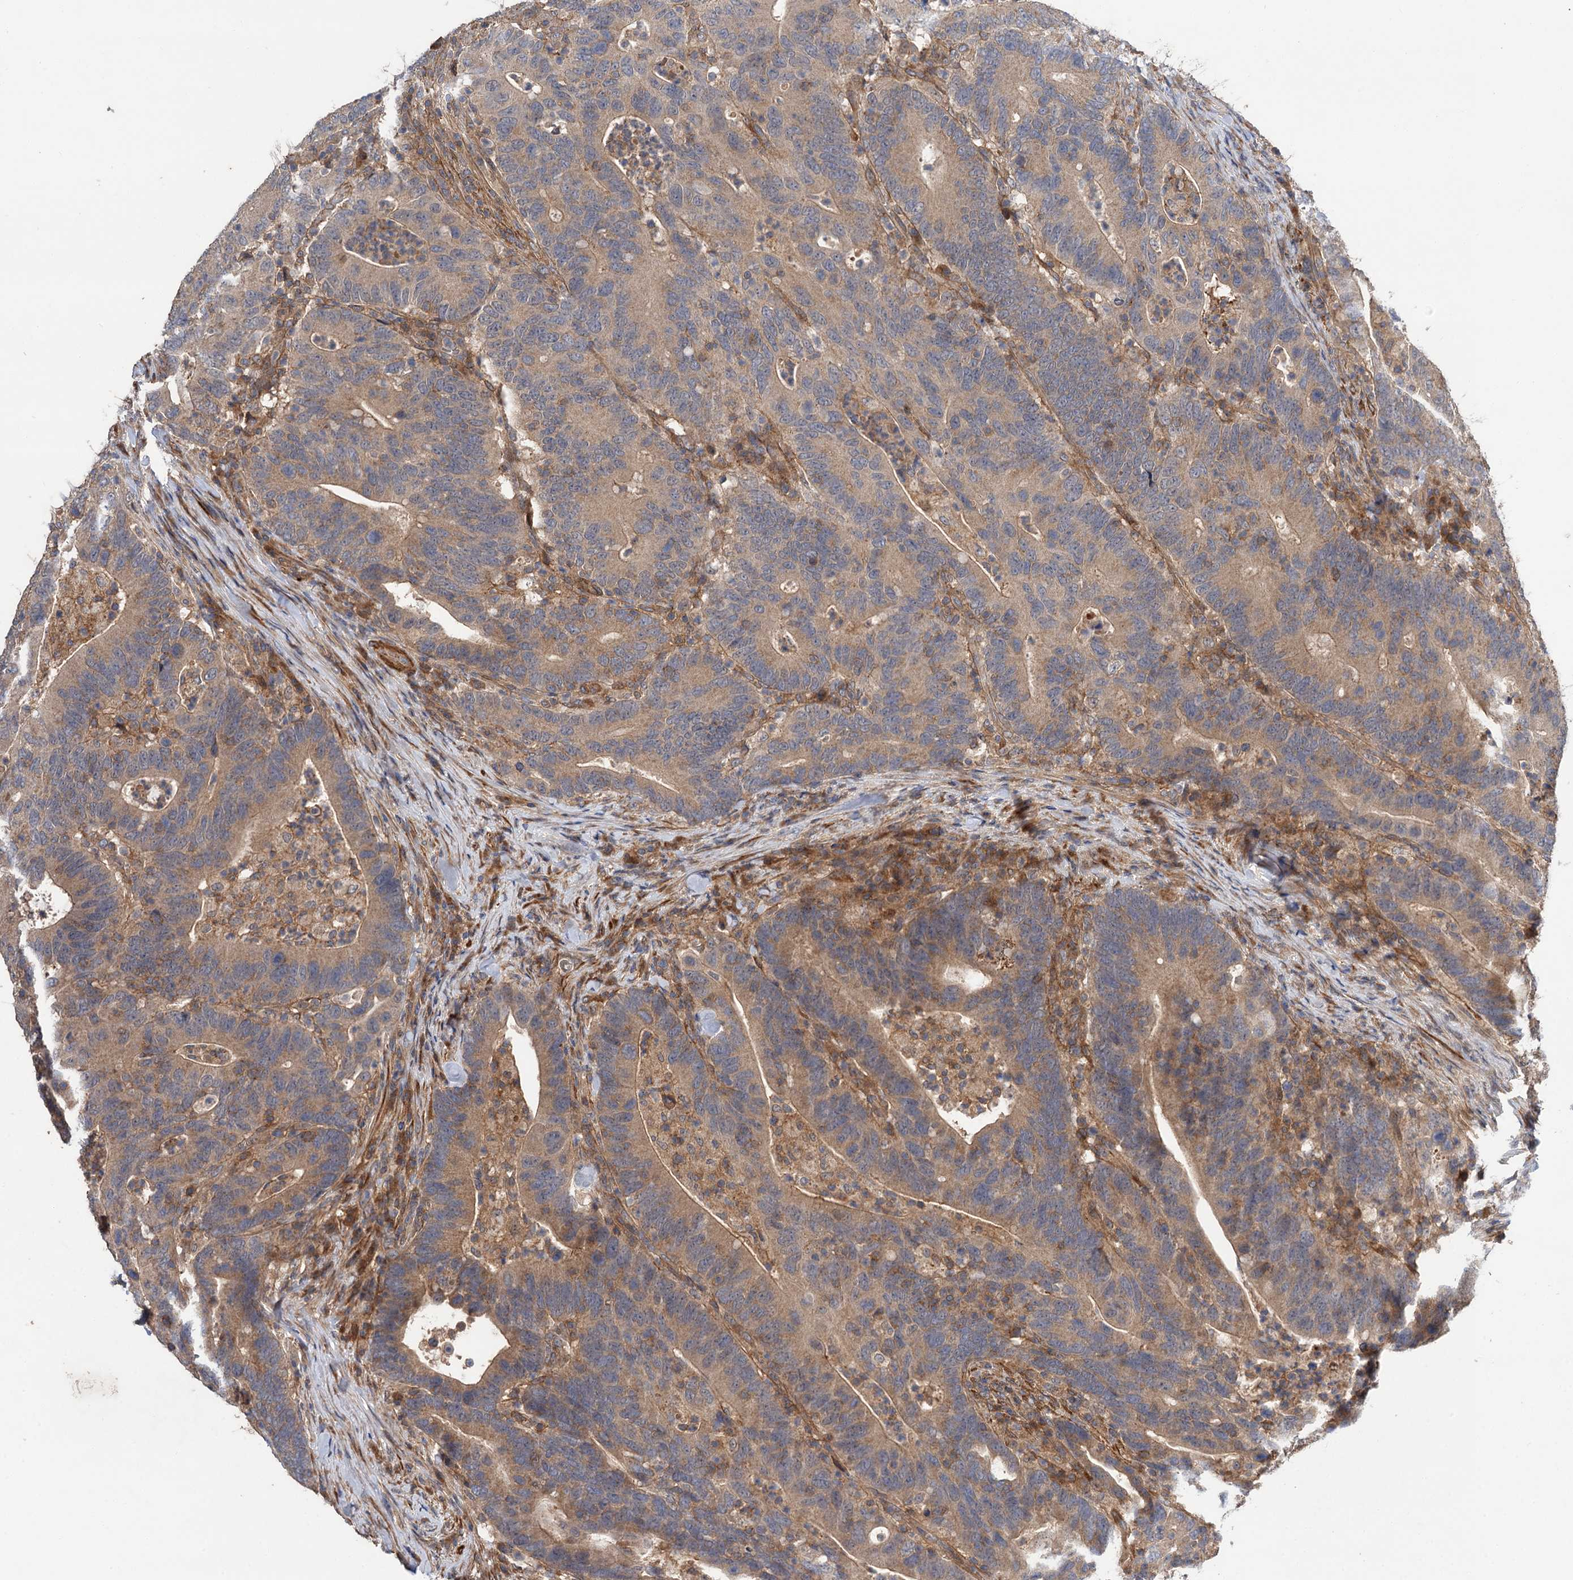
{"staining": {"intensity": "moderate", "quantity": ">75%", "location": "cytoplasmic/membranous"}, "tissue": "colorectal cancer", "cell_type": "Tumor cells", "image_type": "cancer", "snomed": [{"axis": "morphology", "description": "Adenocarcinoma, NOS"}, {"axis": "topography", "description": "Colon"}], "caption": "A brown stain labels moderate cytoplasmic/membranous positivity of a protein in colorectal cancer (adenocarcinoma) tumor cells. The protein is stained brown, and the nuclei are stained in blue (DAB IHC with brightfield microscopy, high magnification).", "gene": "FBXW8", "patient": {"sex": "female", "age": 66}}